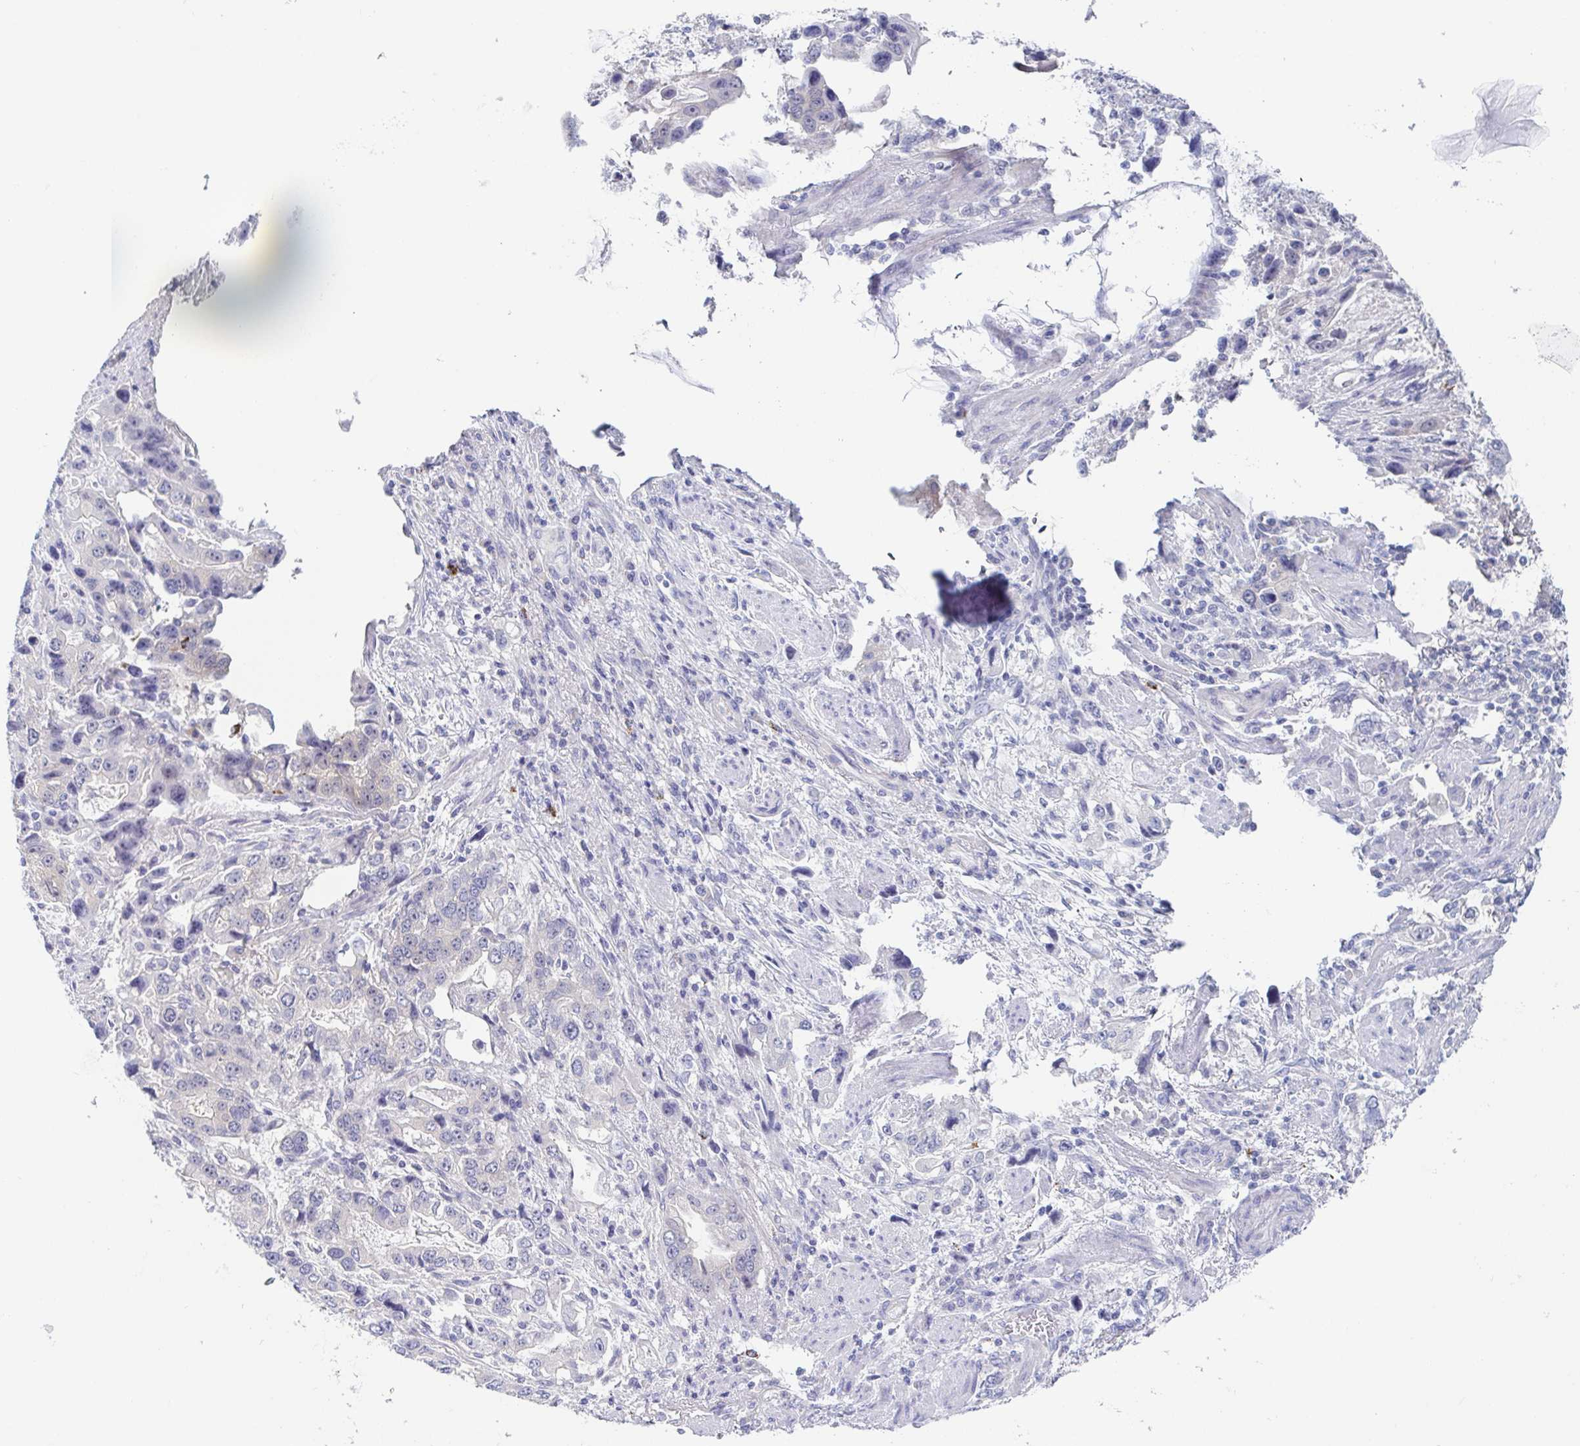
{"staining": {"intensity": "negative", "quantity": "none", "location": "none"}, "tissue": "stomach cancer", "cell_type": "Tumor cells", "image_type": "cancer", "snomed": [{"axis": "morphology", "description": "Adenocarcinoma, NOS"}, {"axis": "topography", "description": "Stomach, lower"}], "caption": "IHC of stomach cancer displays no staining in tumor cells. The staining is performed using DAB brown chromogen with nuclei counter-stained in using hematoxylin.", "gene": "HTR2A", "patient": {"sex": "female", "age": 93}}